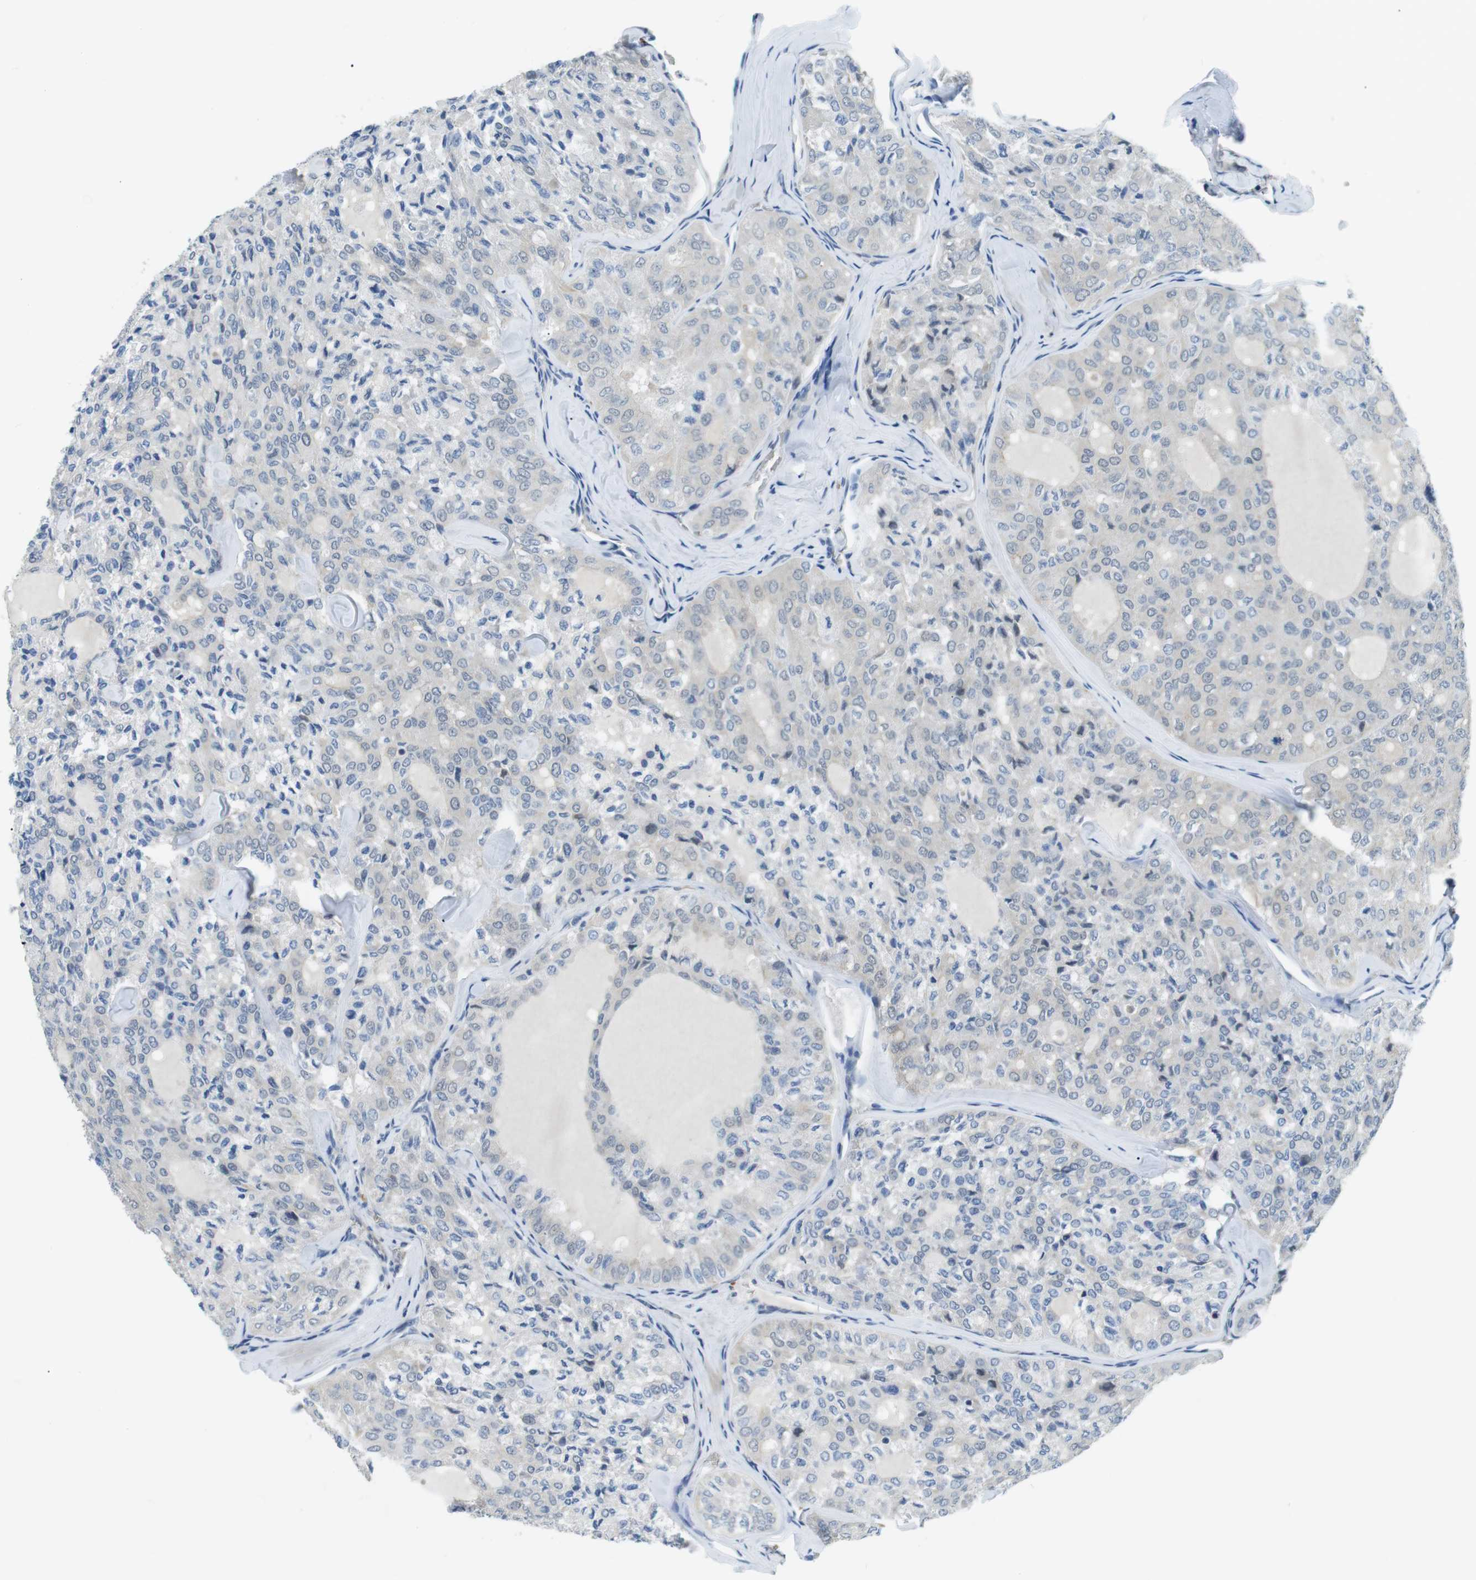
{"staining": {"intensity": "negative", "quantity": "none", "location": "none"}, "tissue": "thyroid cancer", "cell_type": "Tumor cells", "image_type": "cancer", "snomed": [{"axis": "morphology", "description": "Follicular adenoma carcinoma, NOS"}, {"axis": "topography", "description": "Thyroid gland"}], "caption": "IHC micrograph of neoplastic tissue: human thyroid cancer (follicular adenoma carcinoma) stained with DAB displays no significant protein positivity in tumor cells.", "gene": "WSCD1", "patient": {"sex": "male", "age": 75}}